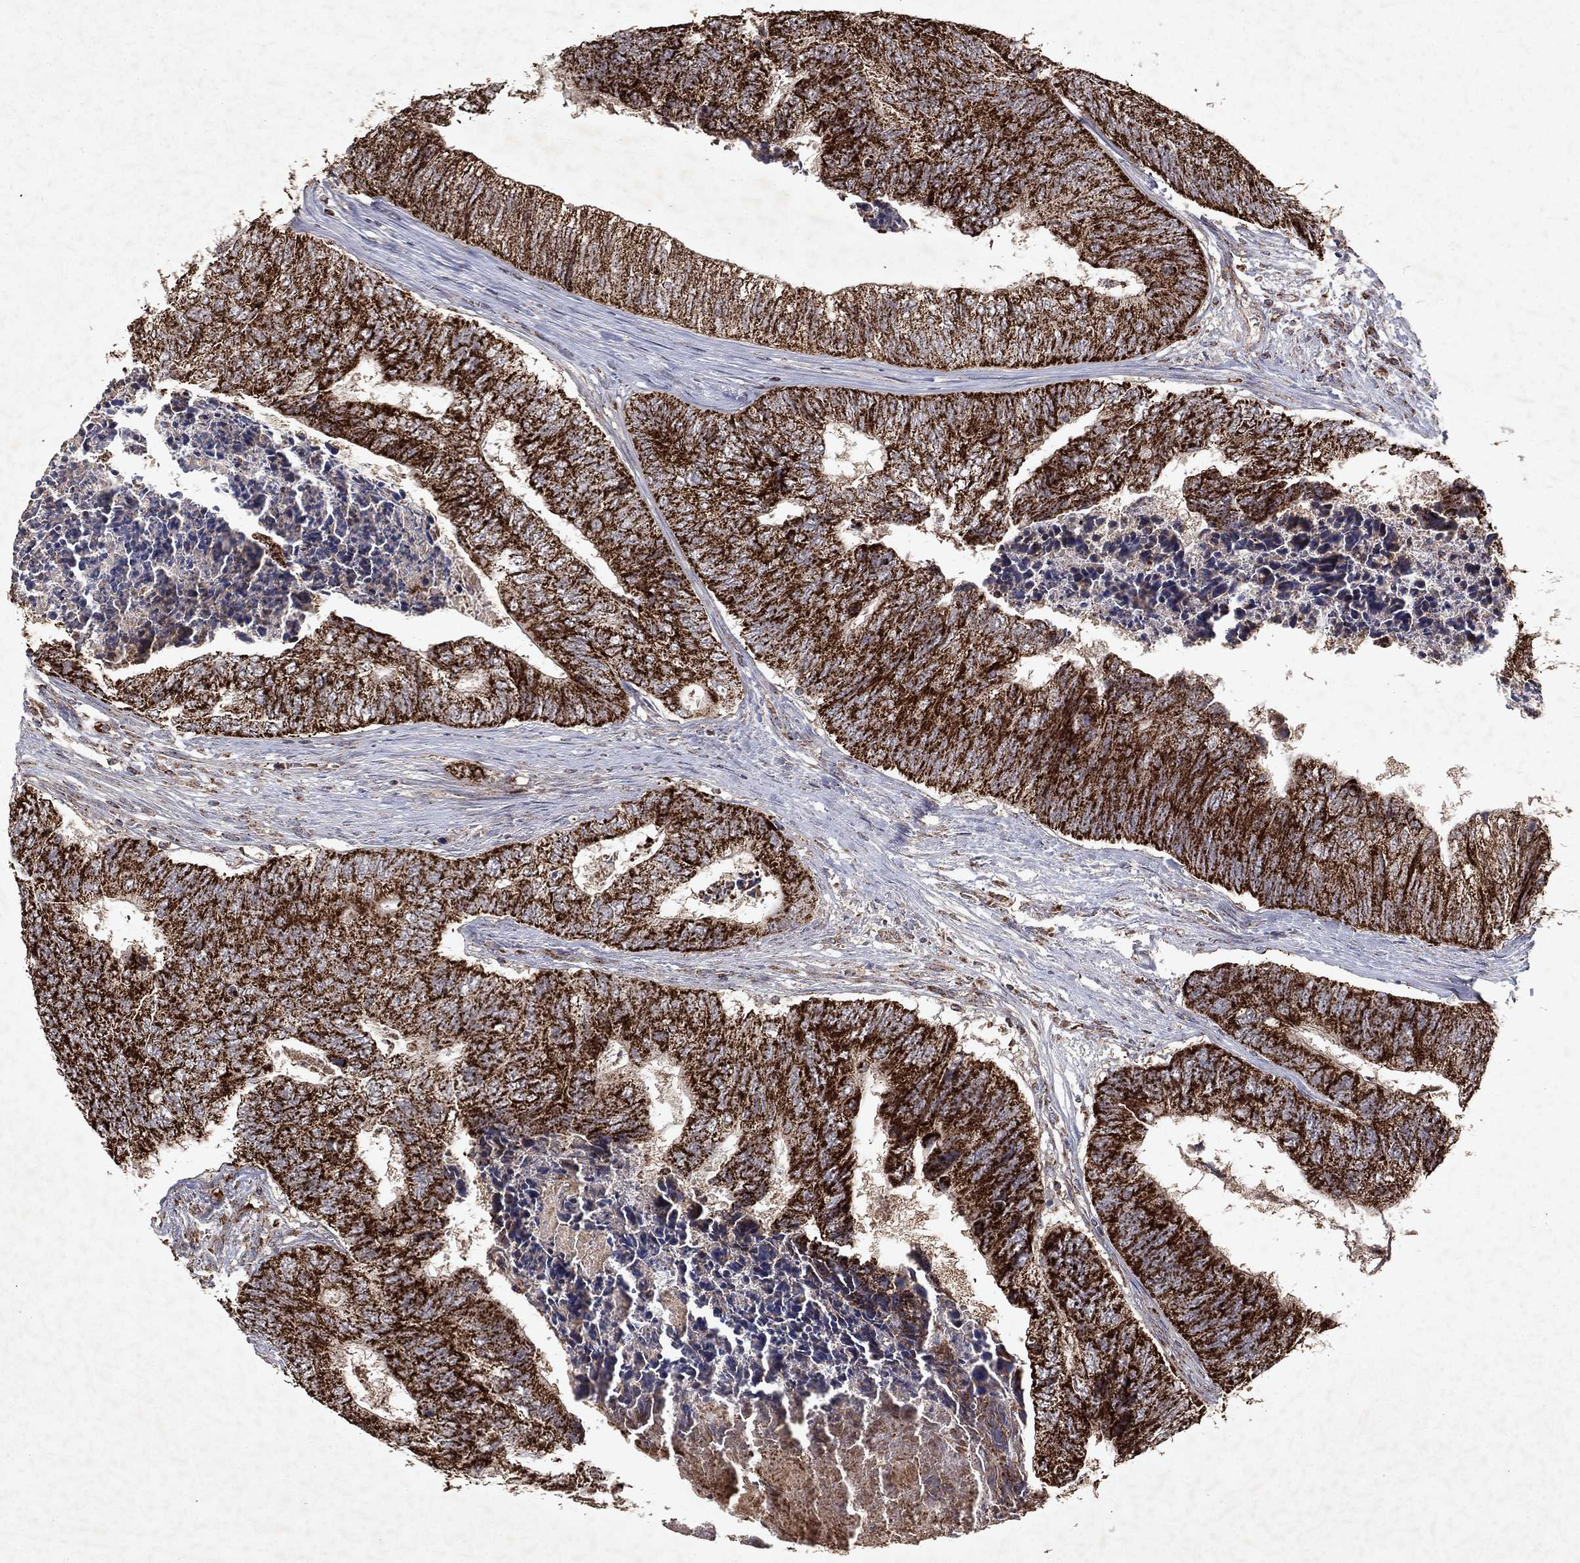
{"staining": {"intensity": "strong", "quantity": ">75%", "location": "cytoplasmic/membranous"}, "tissue": "colorectal cancer", "cell_type": "Tumor cells", "image_type": "cancer", "snomed": [{"axis": "morphology", "description": "Adenocarcinoma, NOS"}, {"axis": "topography", "description": "Colon"}], "caption": "Immunohistochemistry of human colorectal cancer (adenocarcinoma) reveals high levels of strong cytoplasmic/membranous expression in about >75% of tumor cells.", "gene": "PYROXD2", "patient": {"sex": "female", "age": 67}}